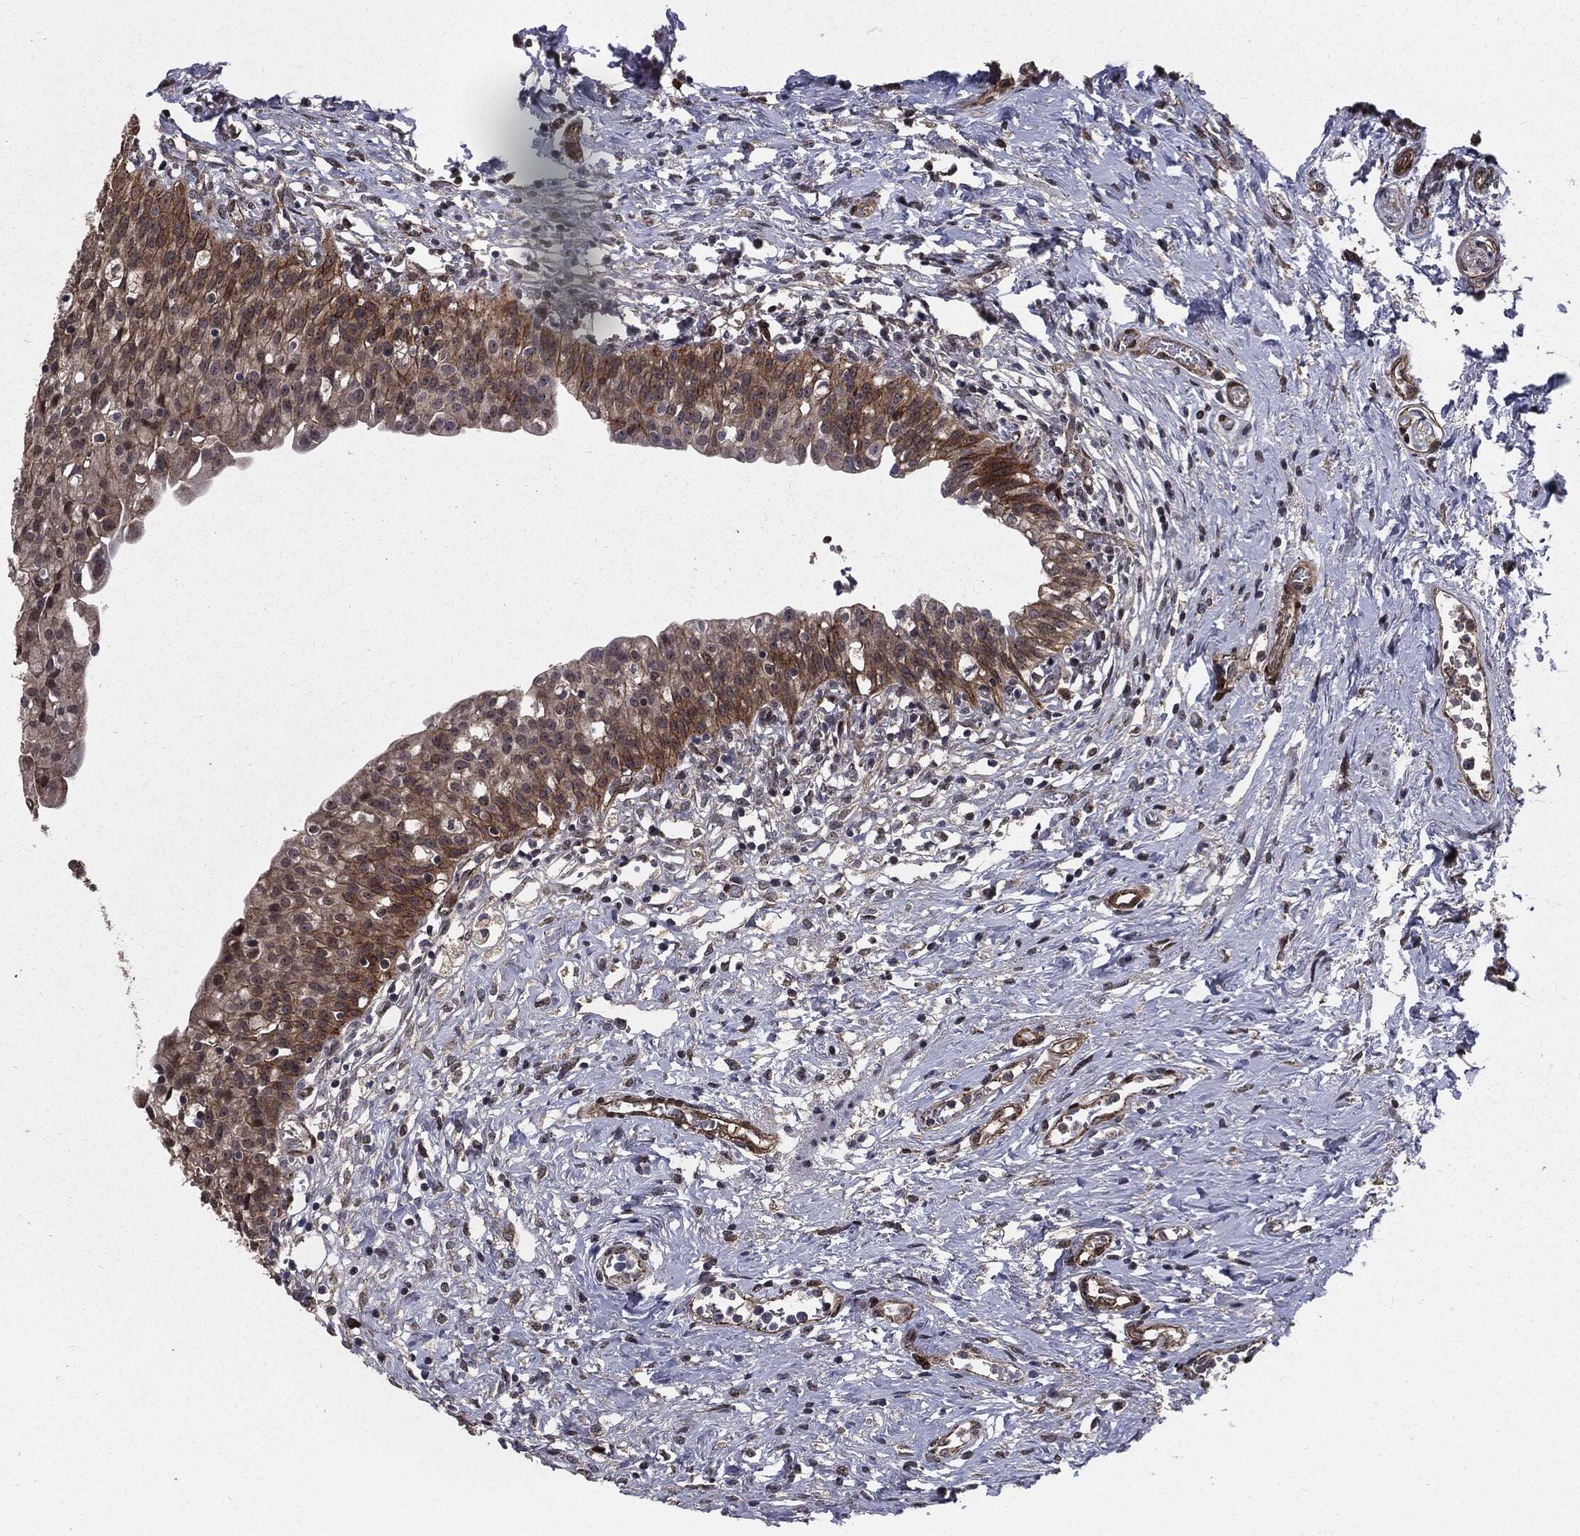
{"staining": {"intensity": "strong", "quantity": "25%-75%", "location": "cytoplasmic/membranous"}, "tissue": "urinary bladder", "cell_type": "Urothelial cells", "image_type": "normal", "snomed": [{"axis": "morphology", "description": "Normal tissue, NOS"}, {"axis": "topography", "description": "Urinary bladder"}], "caption": "A high amount of strong cytoplasmic/membranous staining is appreciated in about 25%-75% of urothelial cells in normal urinary bladder.", "gene": "PTPA", "patient": {"sex": "male", "age": 76}}